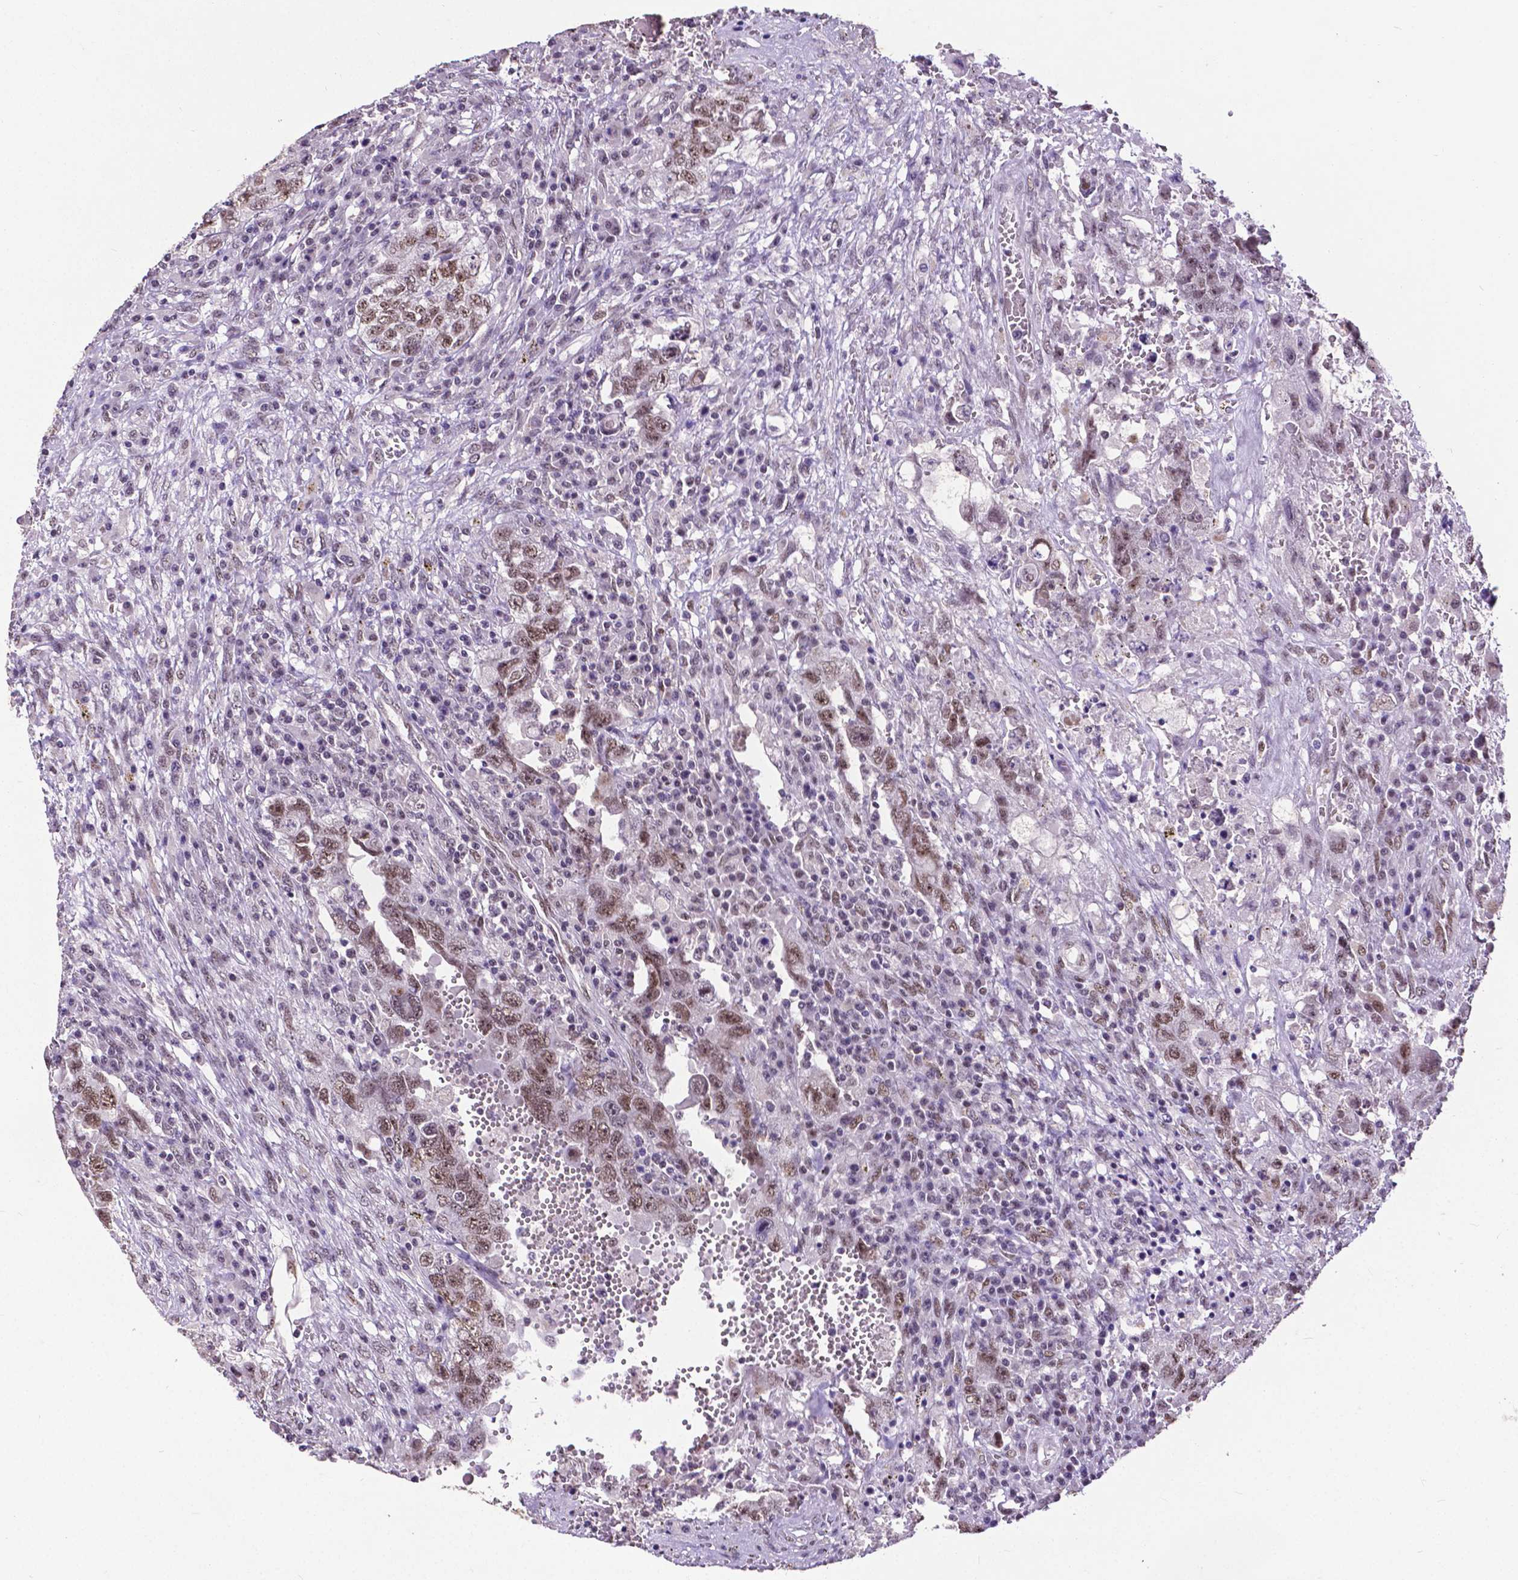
{"staining": {"intensity": "weak", "quantity": ">75%", "location": "nuclear"}, "tissue": "testis cancer", "cell_type": "Tumor cells", "image_type": "cancer", "snomed": [{"axis": "morphology", "description": "Carcinoma, Embryonal, NOS"}, {"axis": "topography", "description": "Testis"}], "caption": "High-magnification brightfield microscopy of embryonal carcinoma (testis) stained with DAB (3,3'-diaminobenzidine) (brown) and counterstained with hematoxylin (blue). tumor cells exhibit weak nuclear expression is identified in about>75% of cells.", "gene": "ATRX", "patient": {"sex": "male", "age": 26}}